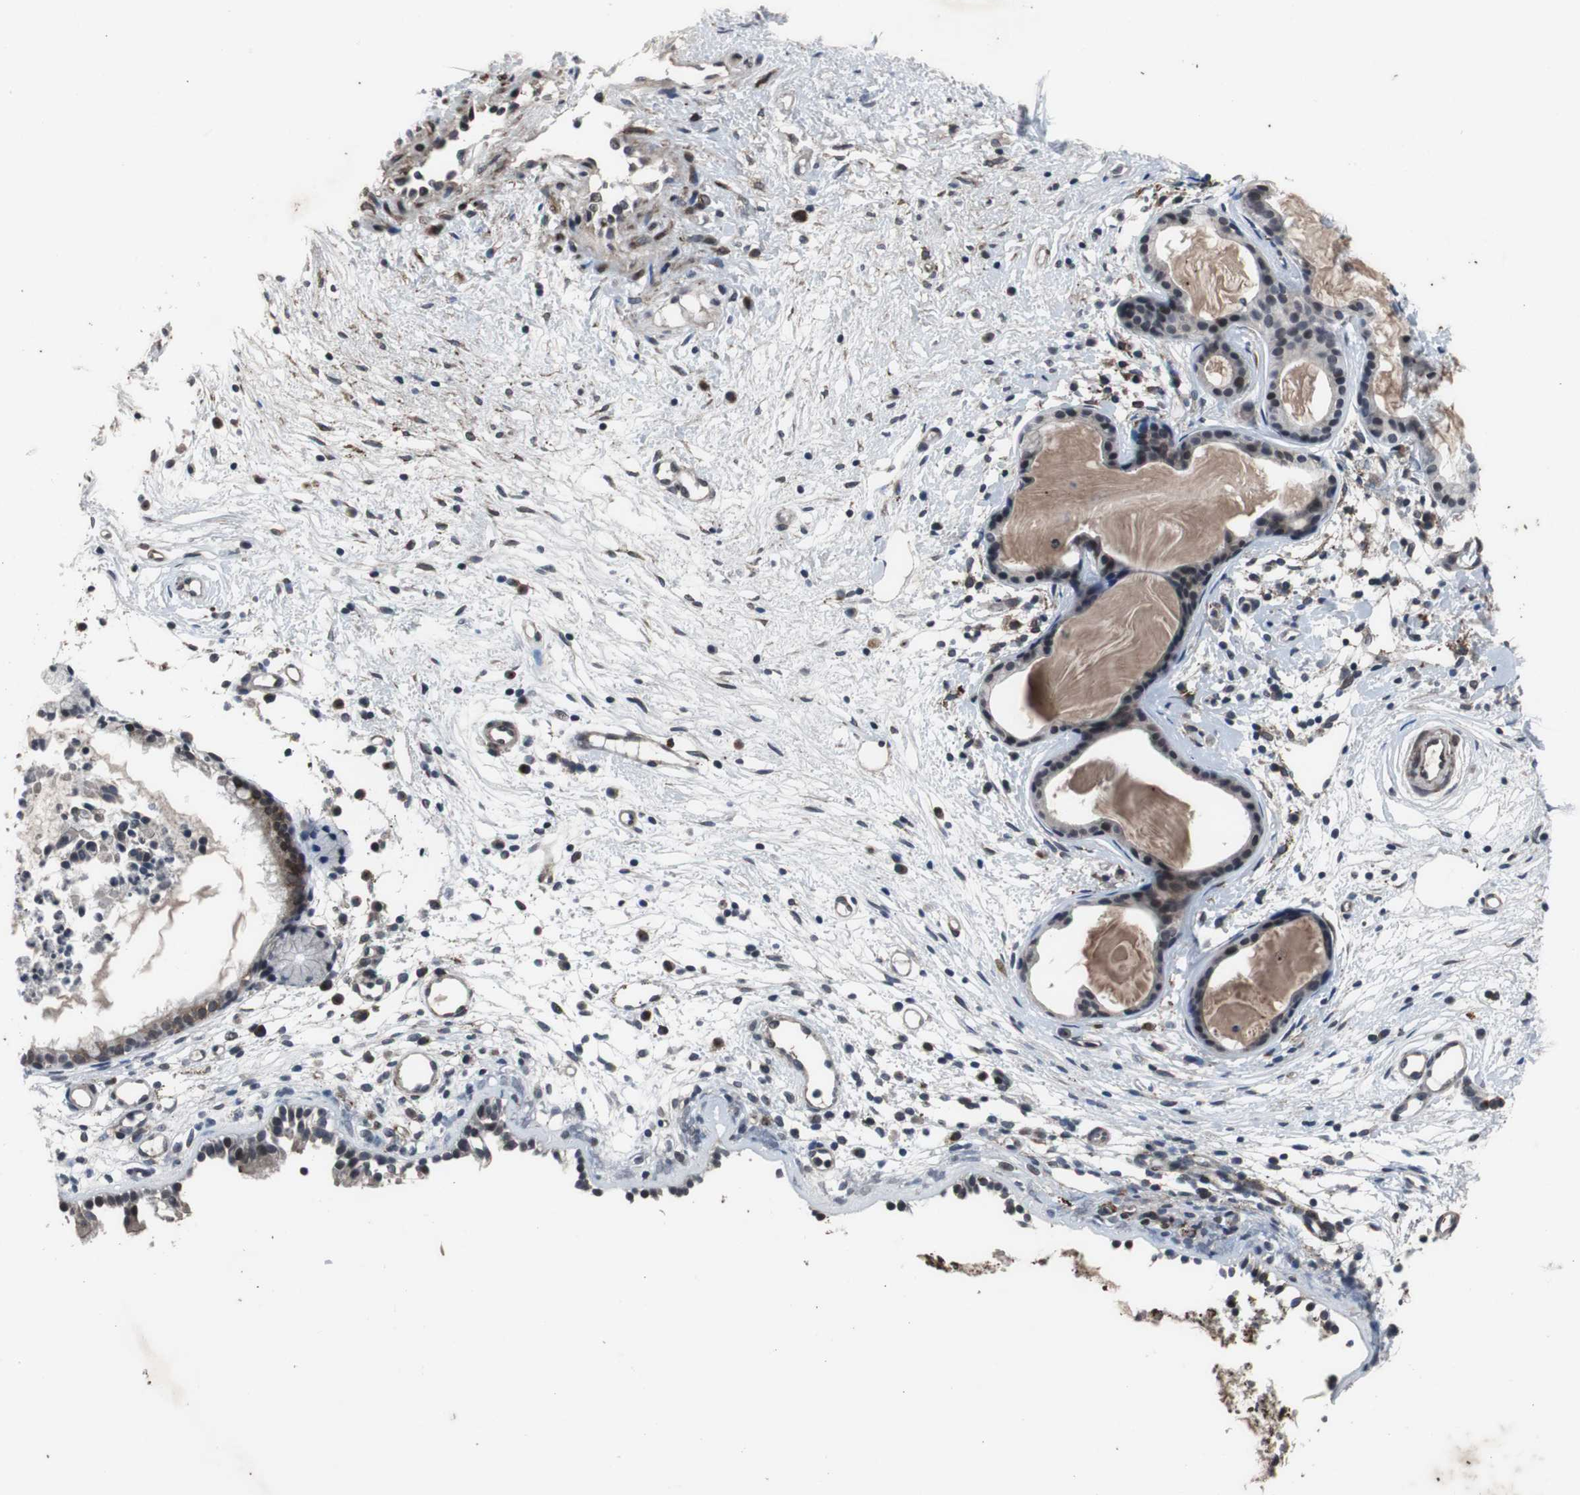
{"staining": {"intensity": "weak", "quantity": ">75%", "location": "cytoplasmic/membranous"}, "tissue": "nasopharynx", "cell_type": "Respiratory epithelial cells", "image_type": "normal", "snomed": [{"axis": "morphology", "description": "Normal tissue, NOS"}, {"axis": "topography", "description": "Nasopharynx"}], "caption": "Nasopharynx stained with DAB (3,3'-diaminobenzidine) immunohistochemistry (IHC) shows low levels of weak cytoplasmic/membranous staining in about >75% of respiratory epithelial cells.", "gene": "CRADD", "patient": {"sex": "male", "age": 21}}